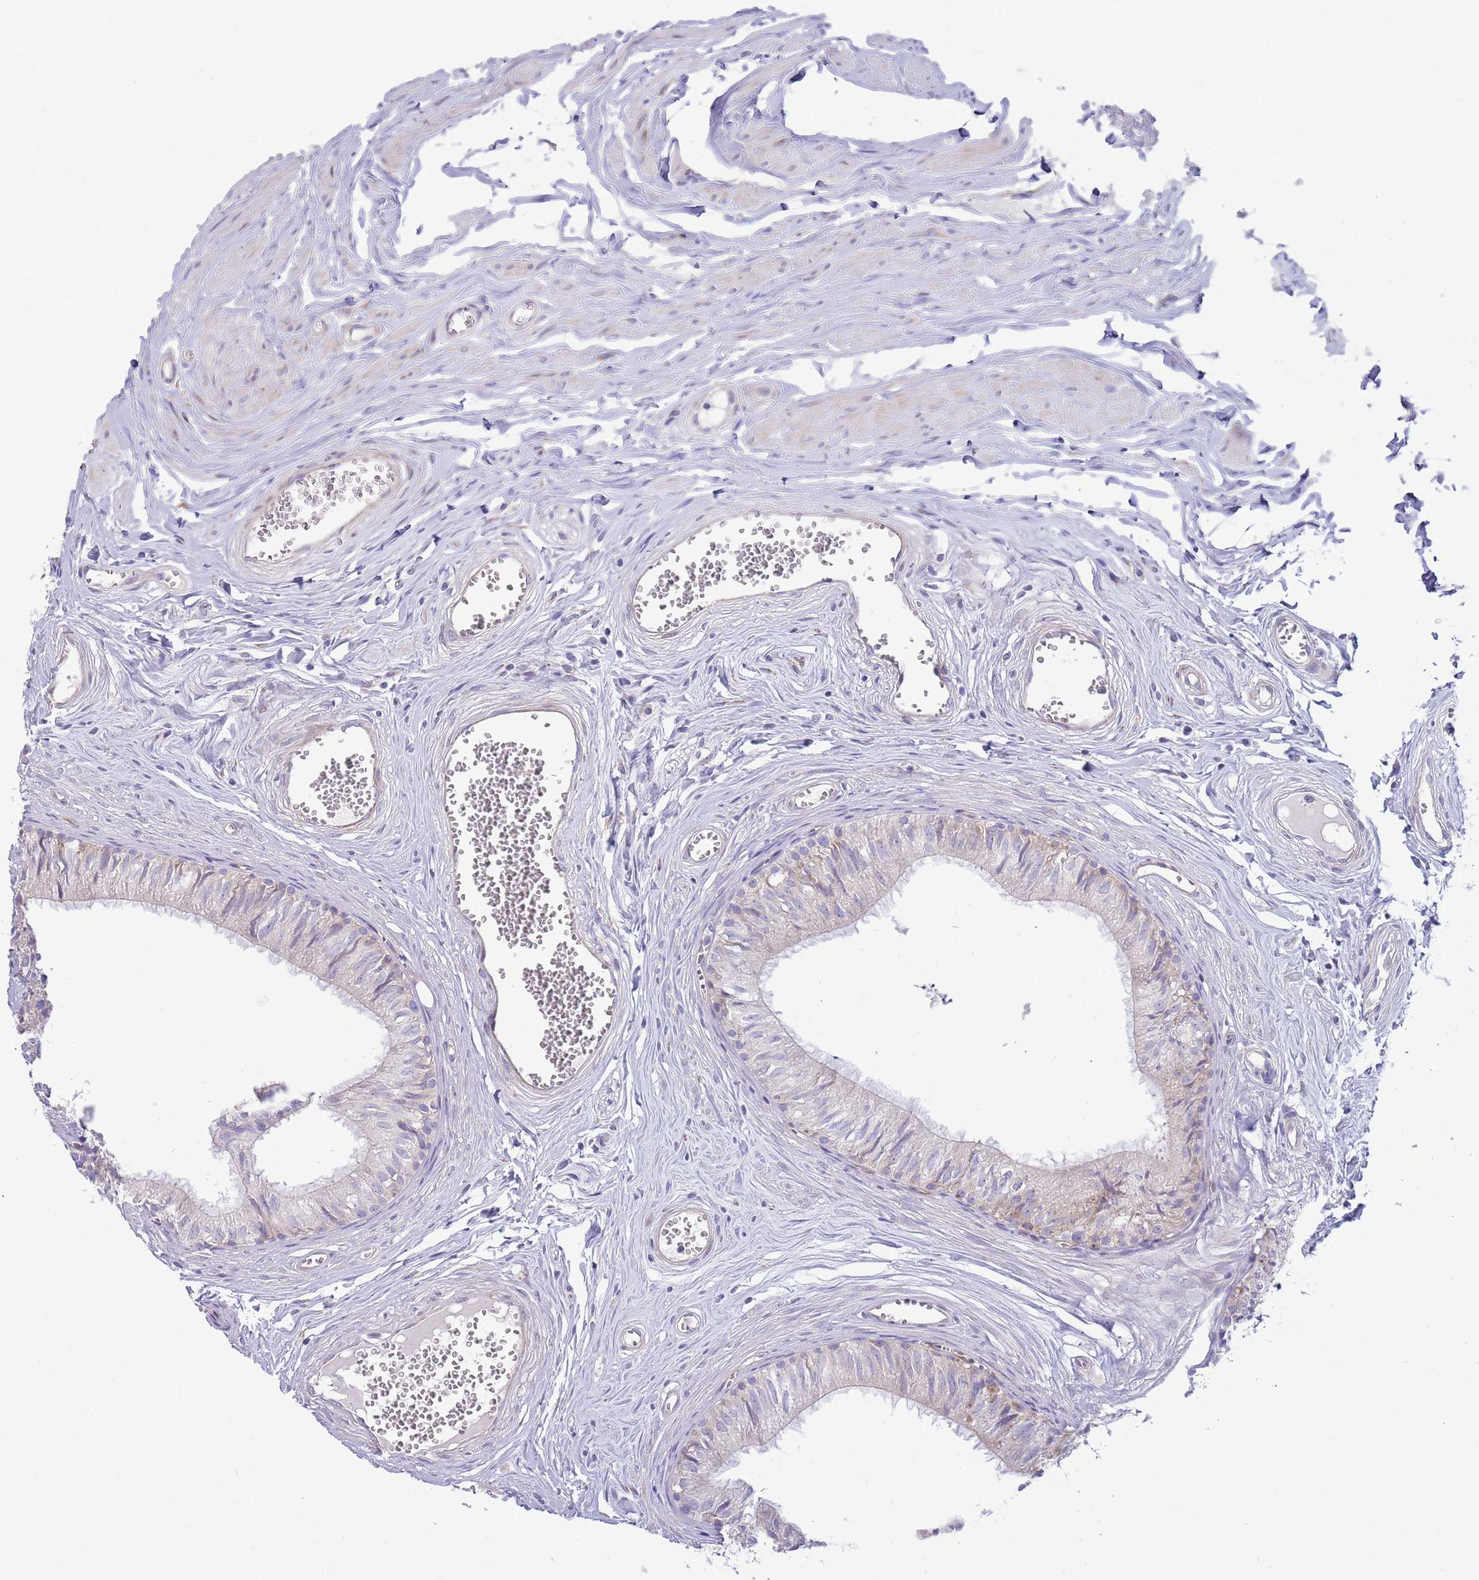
{"staining": {"intensity": "weak", "quantity": "<25%", "location": "cytoplasmic/membranous"}, "tissue": "epididymis", "cell_type": "Glandular cells", "image_type": "normal", "snomed": [{"axis": "morphology", "description": "Normal tissue, NOS"}, {"axis": "topography", "description": "Epididymis"}], "caption": "Epididymis stained for a protein using immunohistochemistry reveals no positivity glandular cells.", "gene": "TOMM5", "patient": {"sex": "male", "age": 36}}